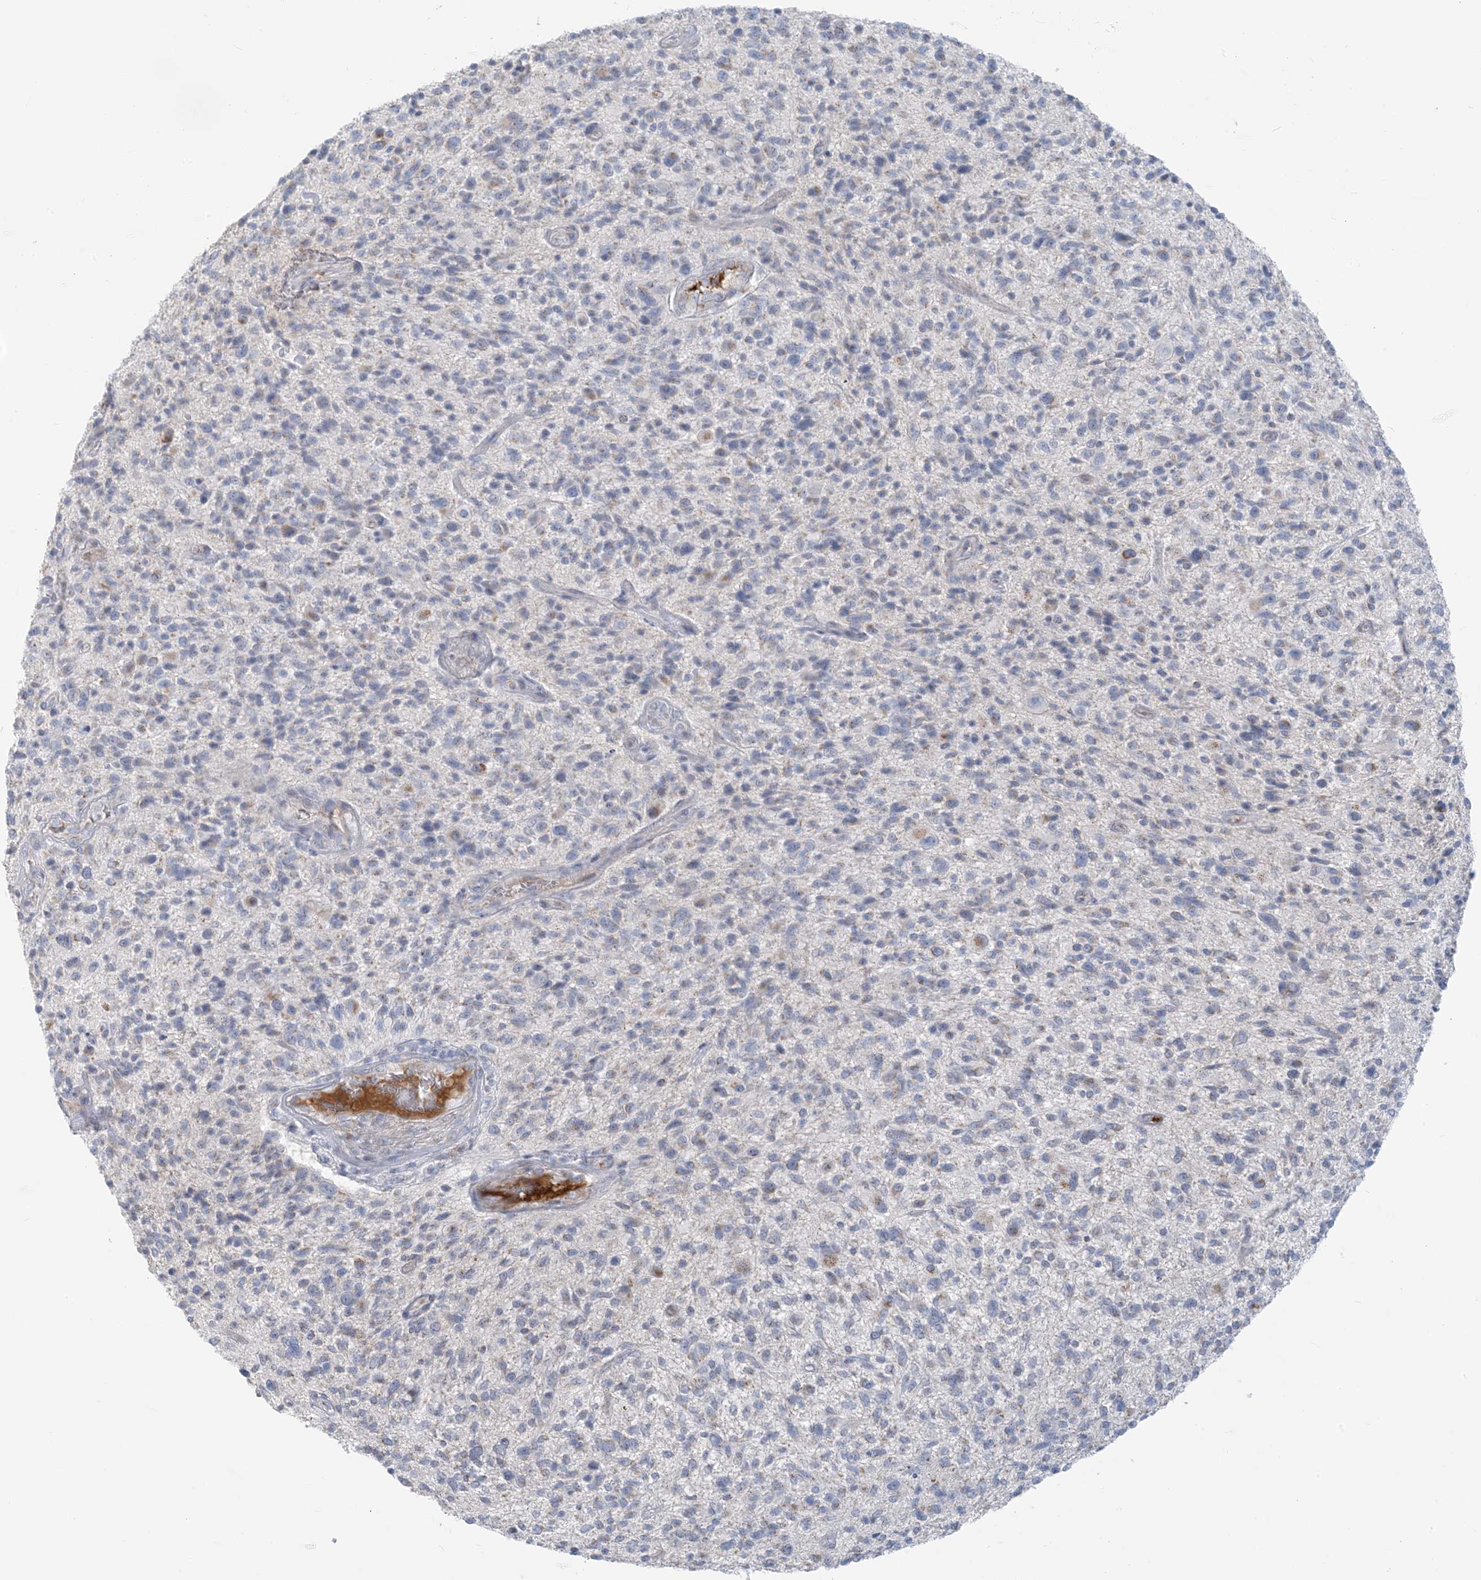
{"staining": {"intensity": "negative", "quantity": "none", "location": "none"}, "tissue": "glioma", "cell_type": "Tumor cells", "image_type": "cancer", "snomed": [{"axis": "morphology", "description": "Glioma, malignant, High grade"}, {"axis": "topography", "description": "Brain"}], "caption": "Immunohistochemical staining of glioma shows no significant positivity in tumor cells. (DAB IHC with hematoxylin counter stain).", "gene": "SCML1", "patient": {"sex": "male", "age": 47}}